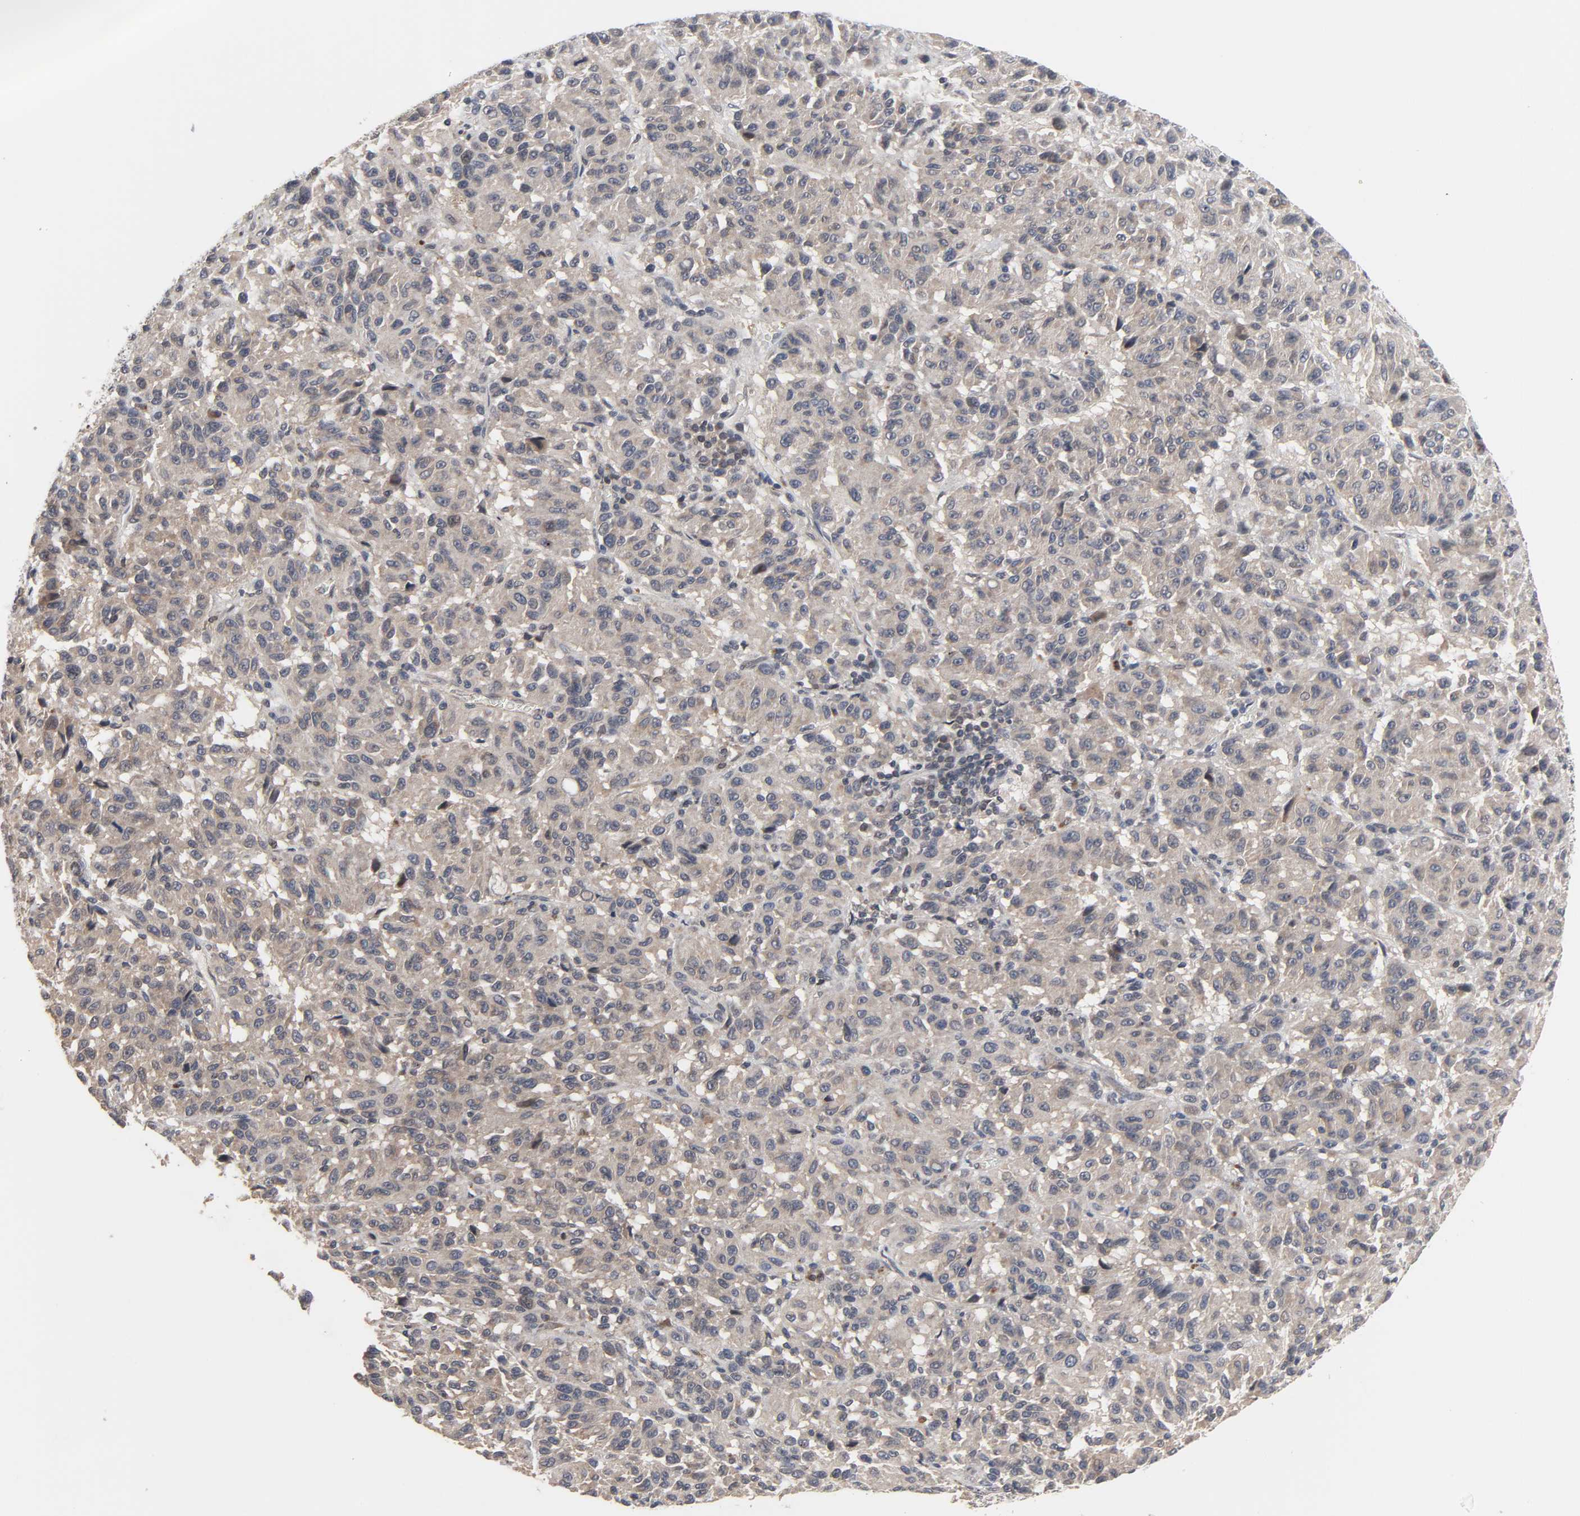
{"staining": {"intensity": "weak", "quantity": ">75%", "location": "cytoplasmic/membranous"}, "tissue": "melanoma", "cell_type": "Tumor cells", "image_type": "cancer", "snomed": [{"axis": "morphology", "description": "Malignant melanoma, Metastatic site"}, {"axis": "topography", "description": "Lung"}], "caption": "Protein expression analysis of human malignant melanoma (metastatic site) reveals weak cytoplasmic/membranous expression in approximately >75% of tumor cells.", "gene": "CCDC175", "patient": {"sex": "male", "age": 64}}